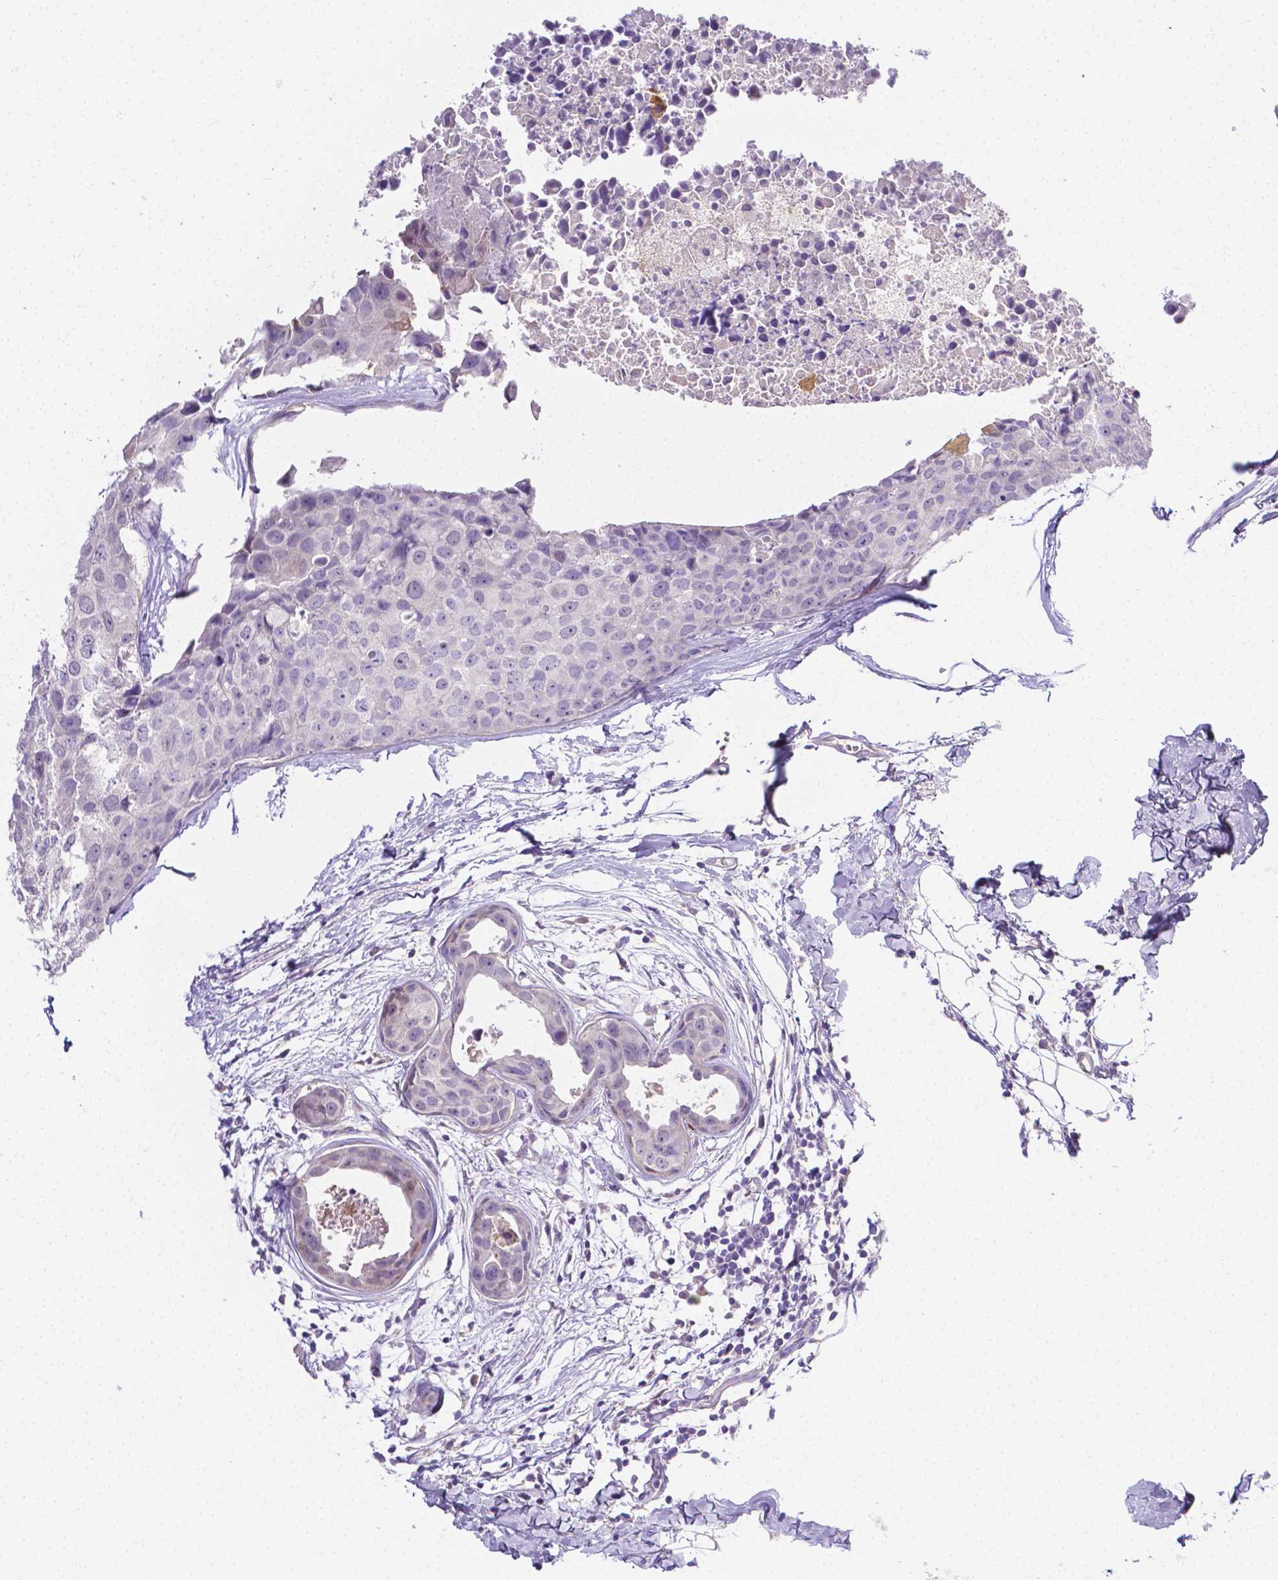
{"staining": {"intensity": "negative", "quantity": "none", "location": "none"}, "tissue": "breast cancer", "cell_type": "Tumor cells", "image_type": "cancer", "snomed": [{"axis": "morphology", "description": "Duct carcinoma"}, {"axis": "topography", "description": "Breast"}], "caption": "Tumor cells are negative for protein expression in human breast infiltrating ductal carcinoma.", "gene": "NXPH2", "patient": {"sex": "female", "age": 38}}